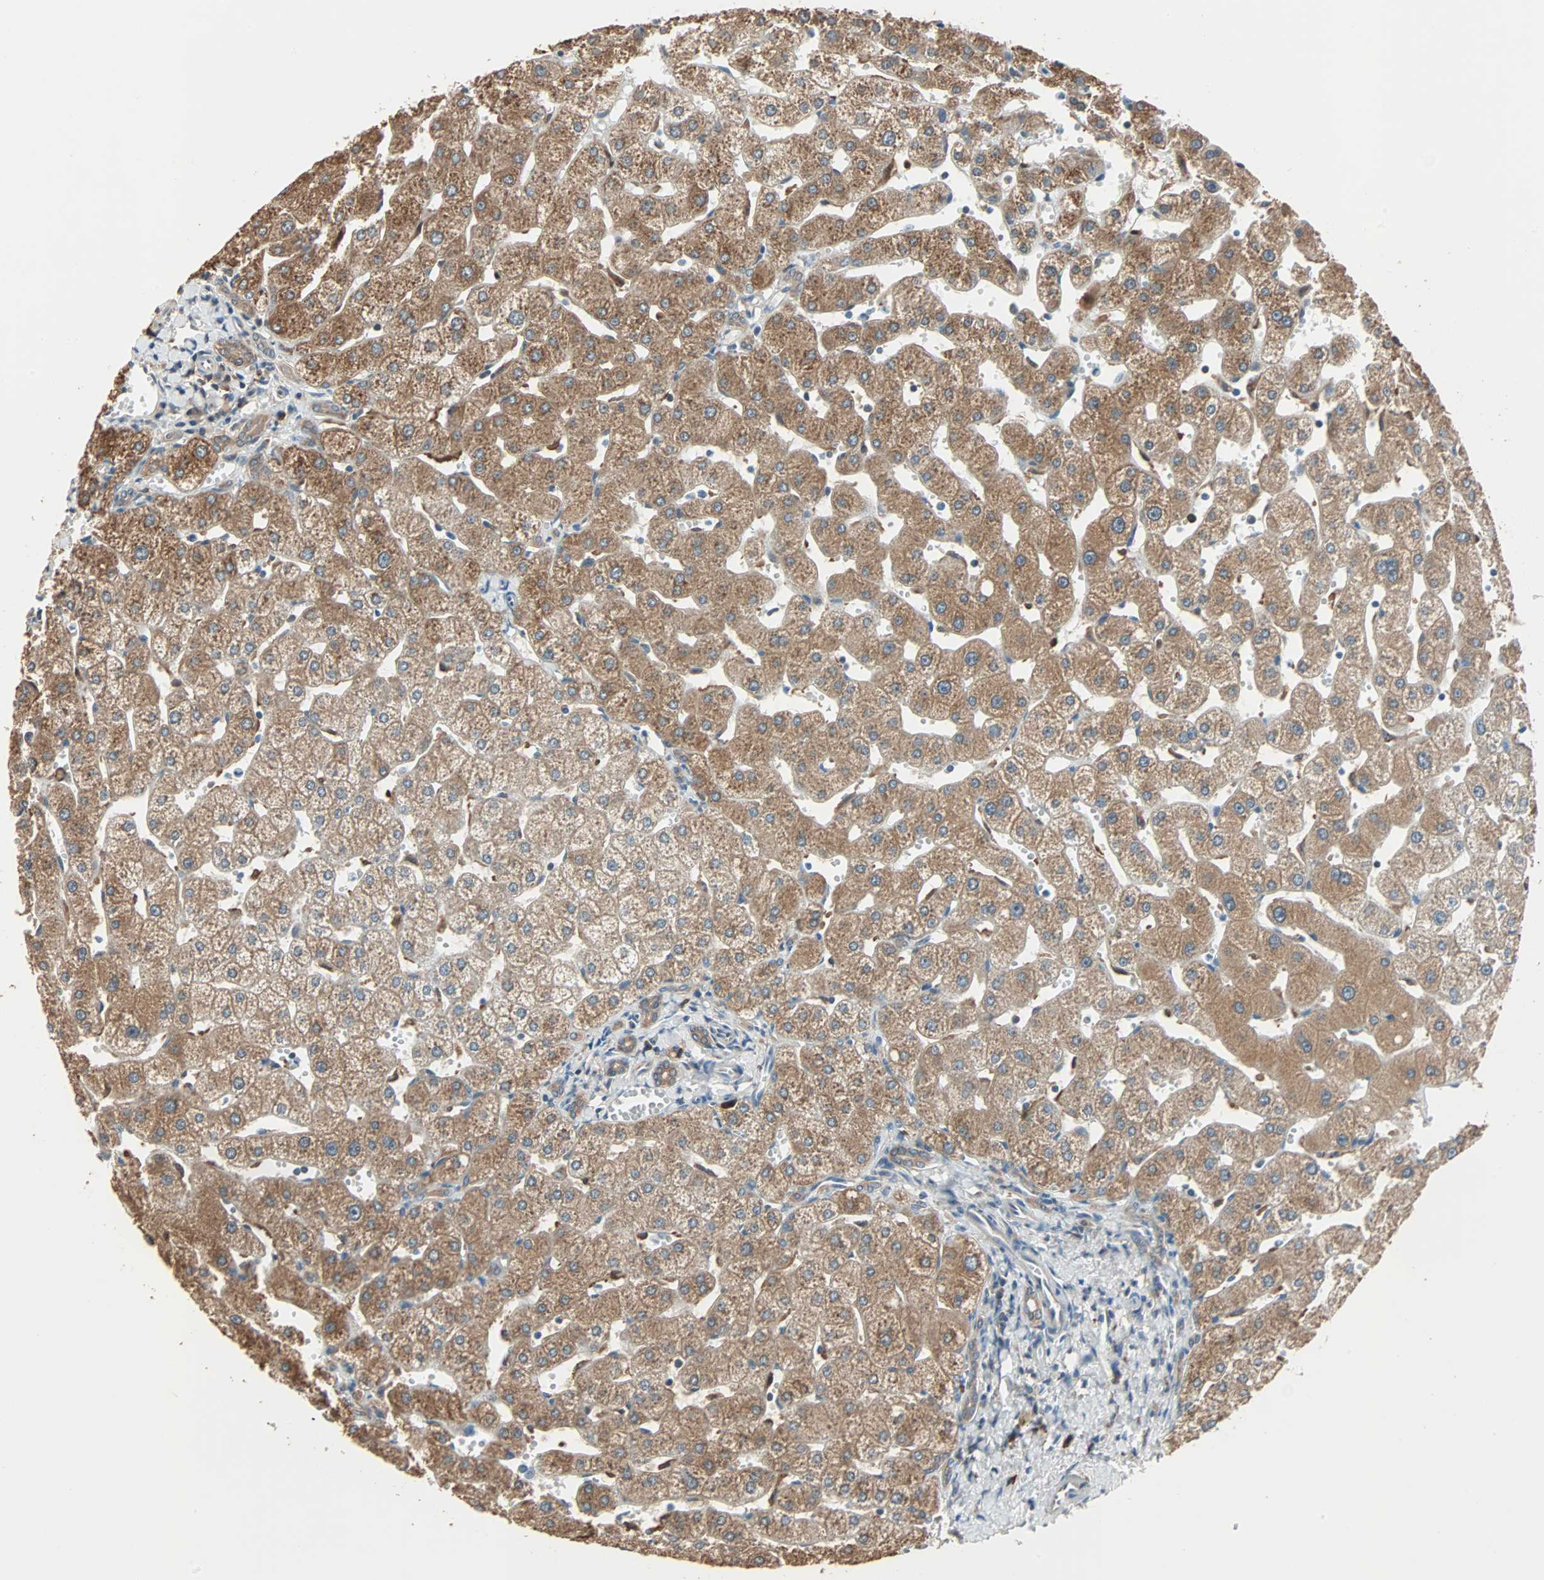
{"staining": {"intensity": "moderate", "quantity": ">75%", "location": "cytoplasmic/membranous"}, "tissue": "liver", "cell_type": "Cholangiocytes", "image_type": "normal", "snomed": [{"axis": "morphology", "description": "Normal tissue, NOS"}, {"axis": "topography", "description": "Liver"}], "caption": "DAB immunohistochemical staining of normal liver reveals moderate cytoplasmic/membranous protein staining in about >75% of cholangiocytes.", "gene": "PRDX1", "patient": {"sex": "male", "age": 67}}